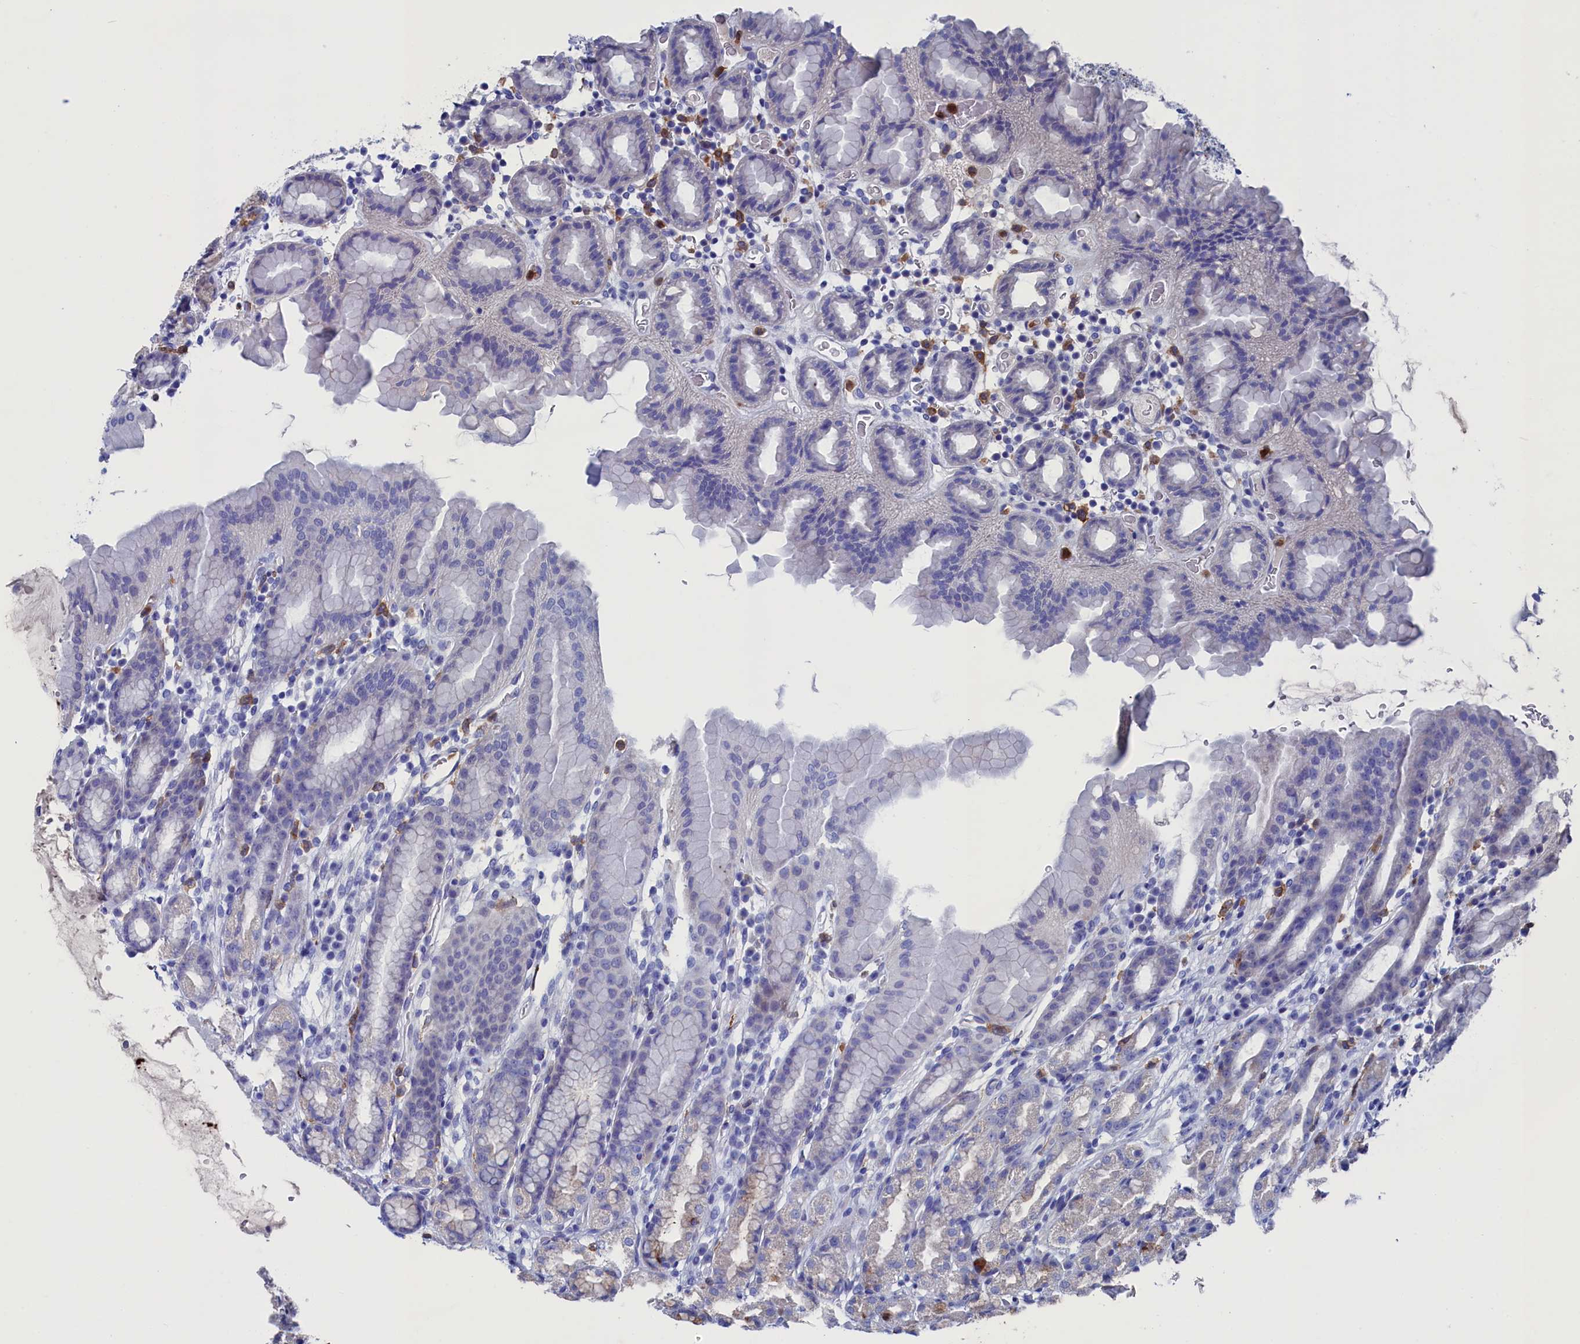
{"staining": {"intensity": "weak", "quantity": "<25%", "location": "cytoplasmic/membranous"}, "tissue": "stomach", "cell_type": "Glandular cells", "image_type": "normal", "snomed": [{"axis": "morphology", "description": "Normal tissue, NOS"}, {"axis": "topography", "description": "Stomach, upper"}], "caption": "Immunohistochemical staining of normal stomach exhibits no significant positivity in glandular cells. Nuclei are stained in blue.", "gene": "TYROBP", "patient": {"sex": "male", "age": 47}}